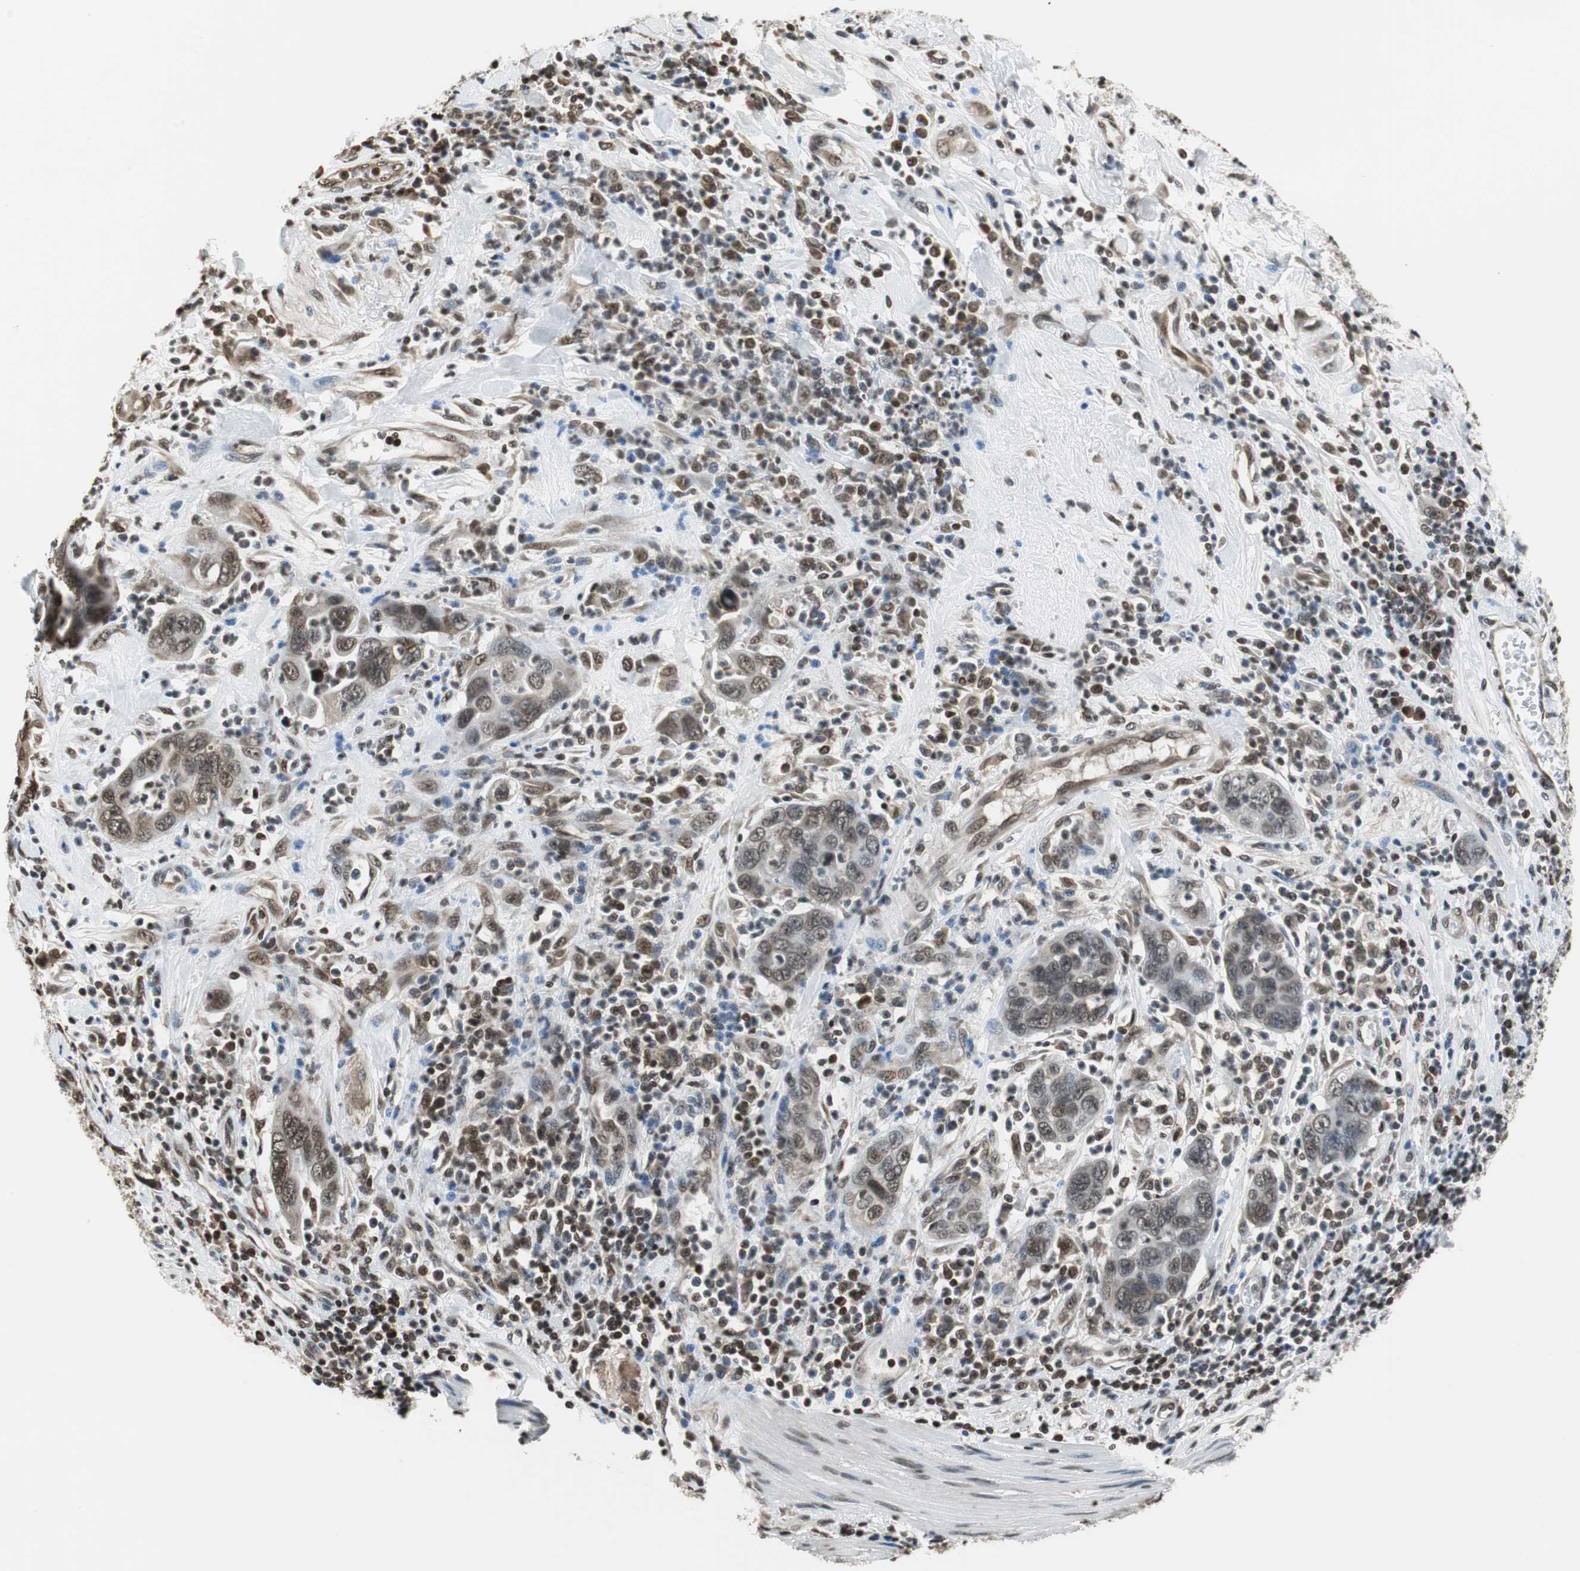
{"staining": {"intensity": "moderate", "quantity": ">75%", "location": "nuclear"}, "tissue": "pancreatic cancer", "cell_type": "Tumor cells", "image_type": "cancer", "snomed": [{"axis": "morphology", "description": "Adenocarcinoma, NOS"}, {"axis": "topography", "description": "Pancreas"}], "caption": "IHC image of neoplastic tissue: pancreatic cancer stained using immunohistochemistry (IHC) demonstrates medium levels of moderate protein expression localized specifically in the nuclear of tumor cells, appearing as a nuclear brown color.", "gene": "REST", "patient": {"sex": "female", "age": 71}}